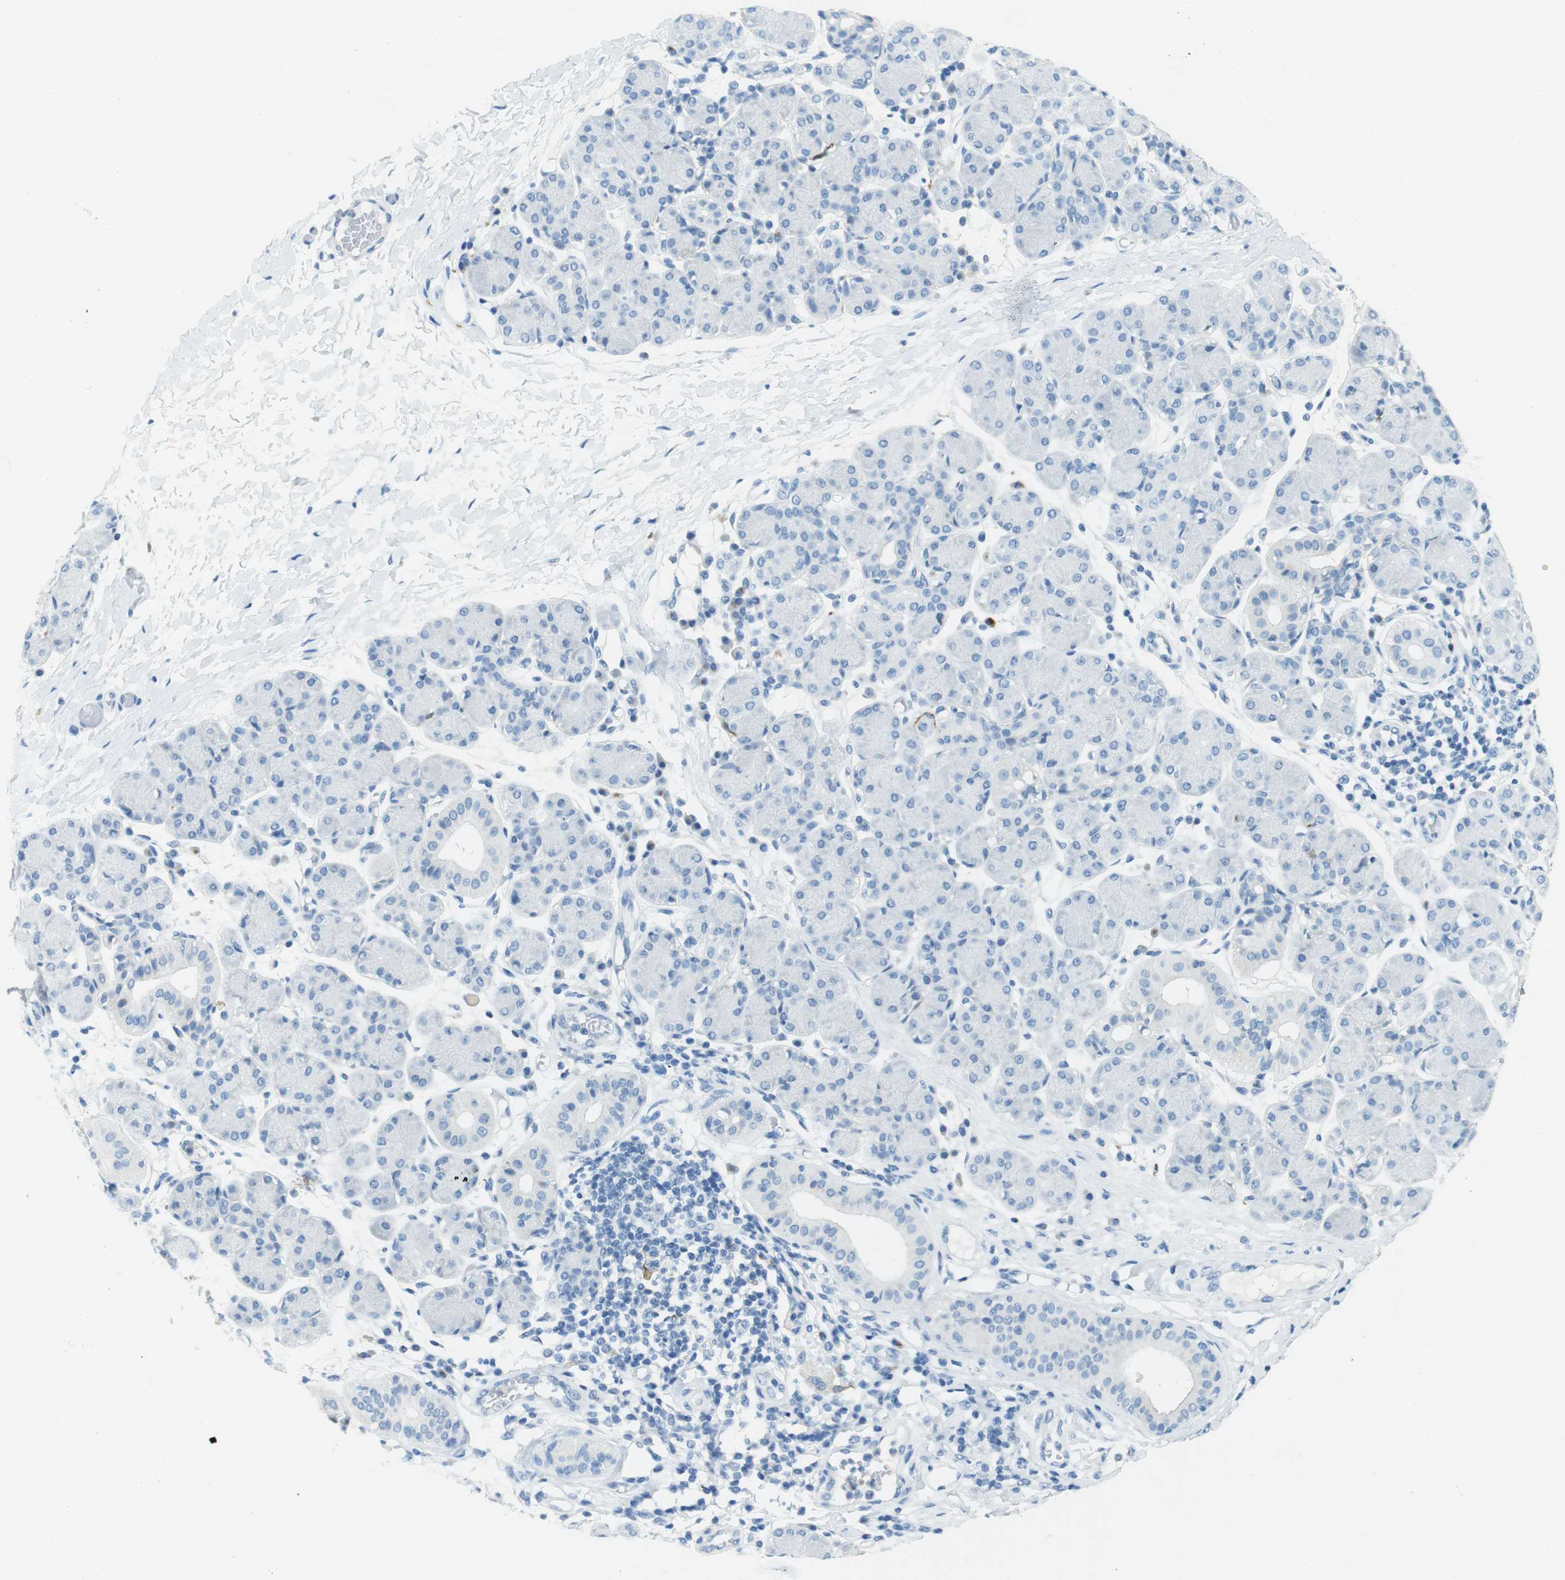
{"staining": {"intensity": "negative", "quantity": "none", "location": "none"}, "tissue": "salivary gland", "cell_type": "Glandular cells", "image_type": "normal", "snomed": [{"axis": "morphology", "description": "Normal tissue, NOS"}, {"axis": "morphology", "description": "Inflammation, NOS"}, {"axis": "topography", "description": "Lymph node"}, {"axis": "topography", "description": "Salivary gland"}], "caption": "Immunohistochemistry (IHC) image of unremarkable human salivary gland stained for a protein (brown), which displays no staining in glandular cells. Brightfield microscopy of immunohistochemistry stained with DAB (3,3'-diaminobenzidine) (brown) and hematoxylin (blue), captured at high magnification.", "gene": "CD320", "patient": {"sex": "male", "age": 3}}